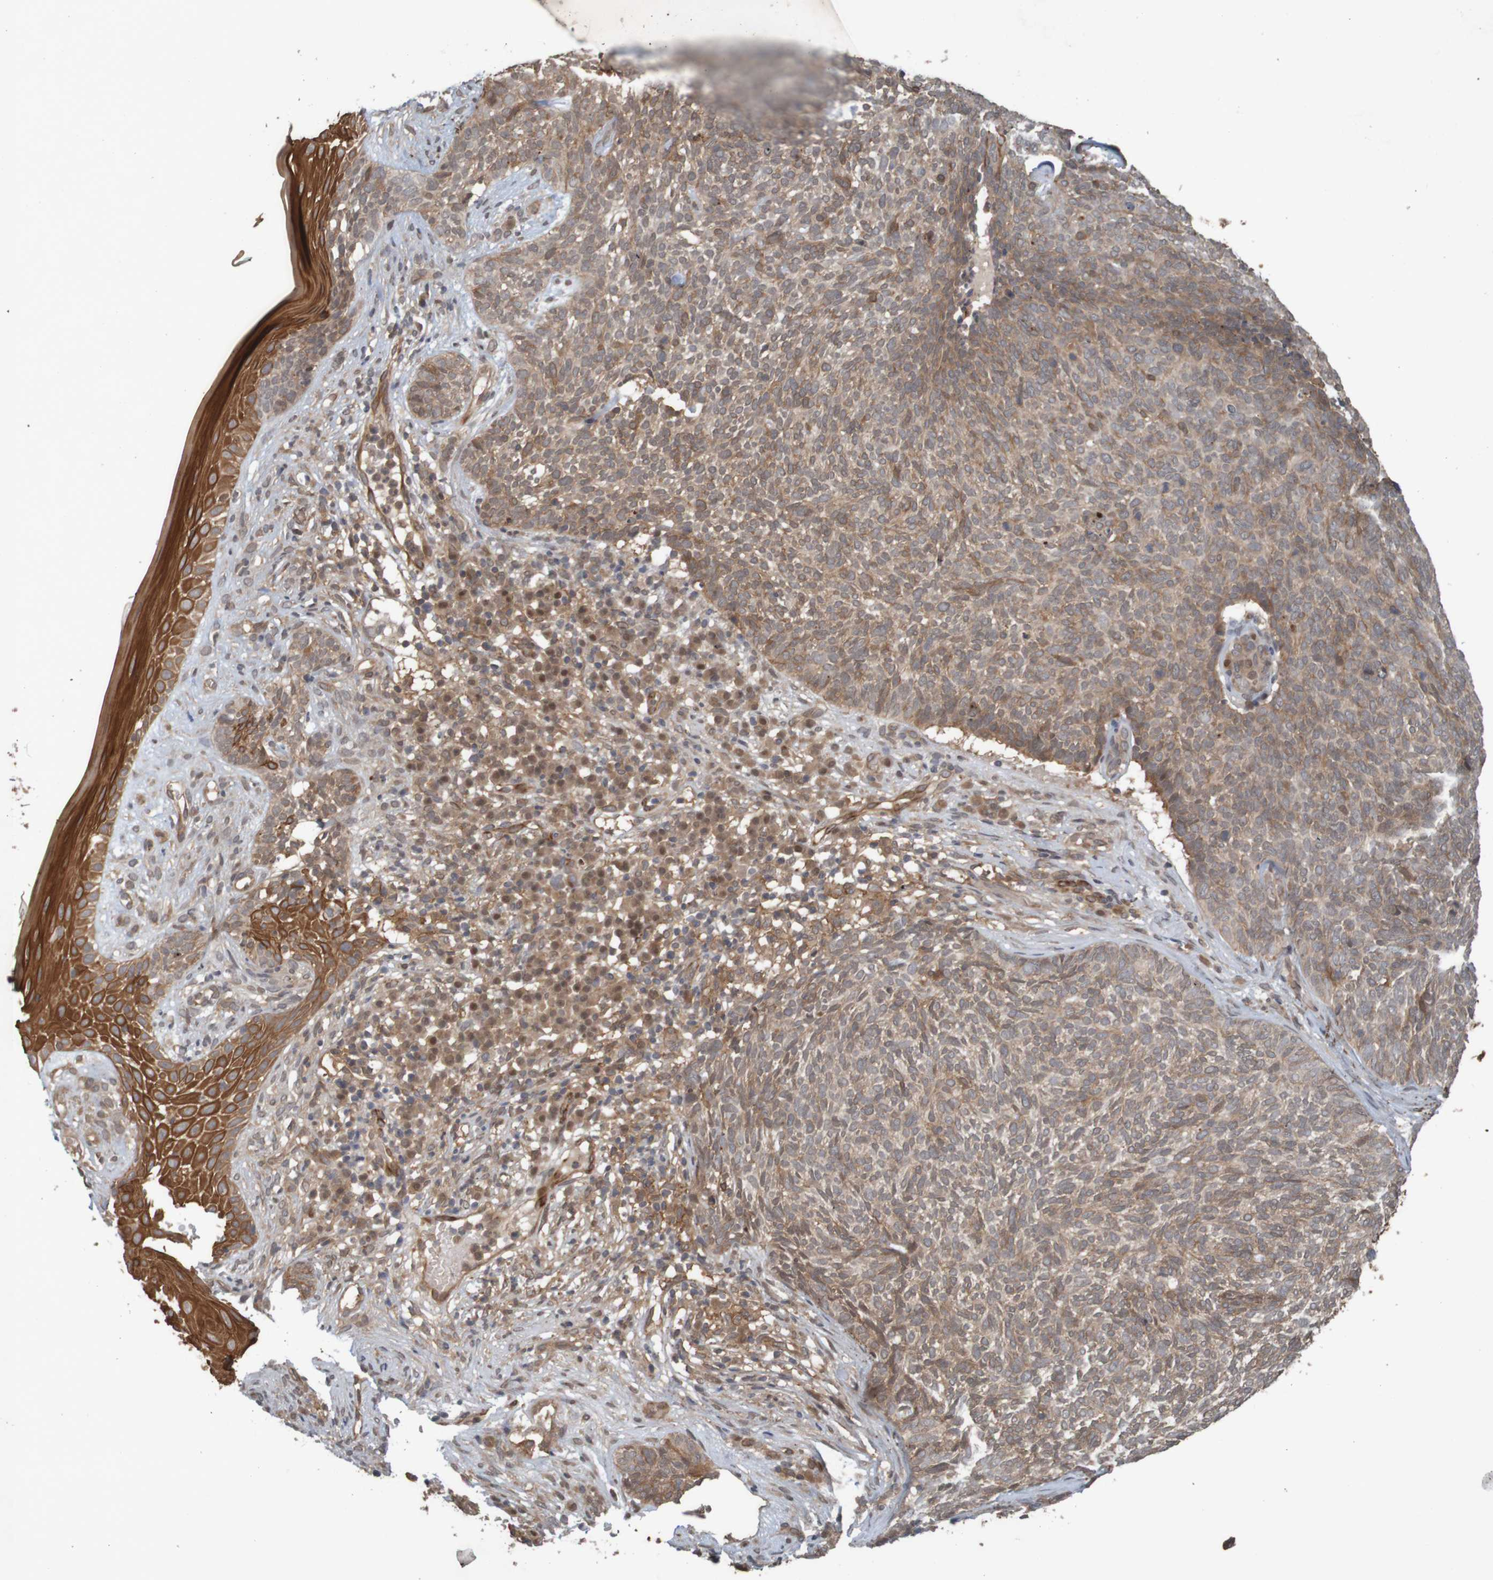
{"staining": {"intensity": "weak", "quantity": ">75%", "location": "cytoplasmic/membranous"}, "tissue": "skin cancer", "cell_type": "Tumor cells", "image_type": "cancer", "snomed": [{"axis": "morphology", "description": "Basal cell carcinoma"}, {"axis": "topography", "description": "Skin"}], "caption": "Tumor cells demonstrate low levels of weak cytoplasmic/membranous expression in approximately >75% of cells in human basal cell carcinoma (skin).", "gene": "ARHGEF11", "patient": {"sex": "female", "age": 84}}